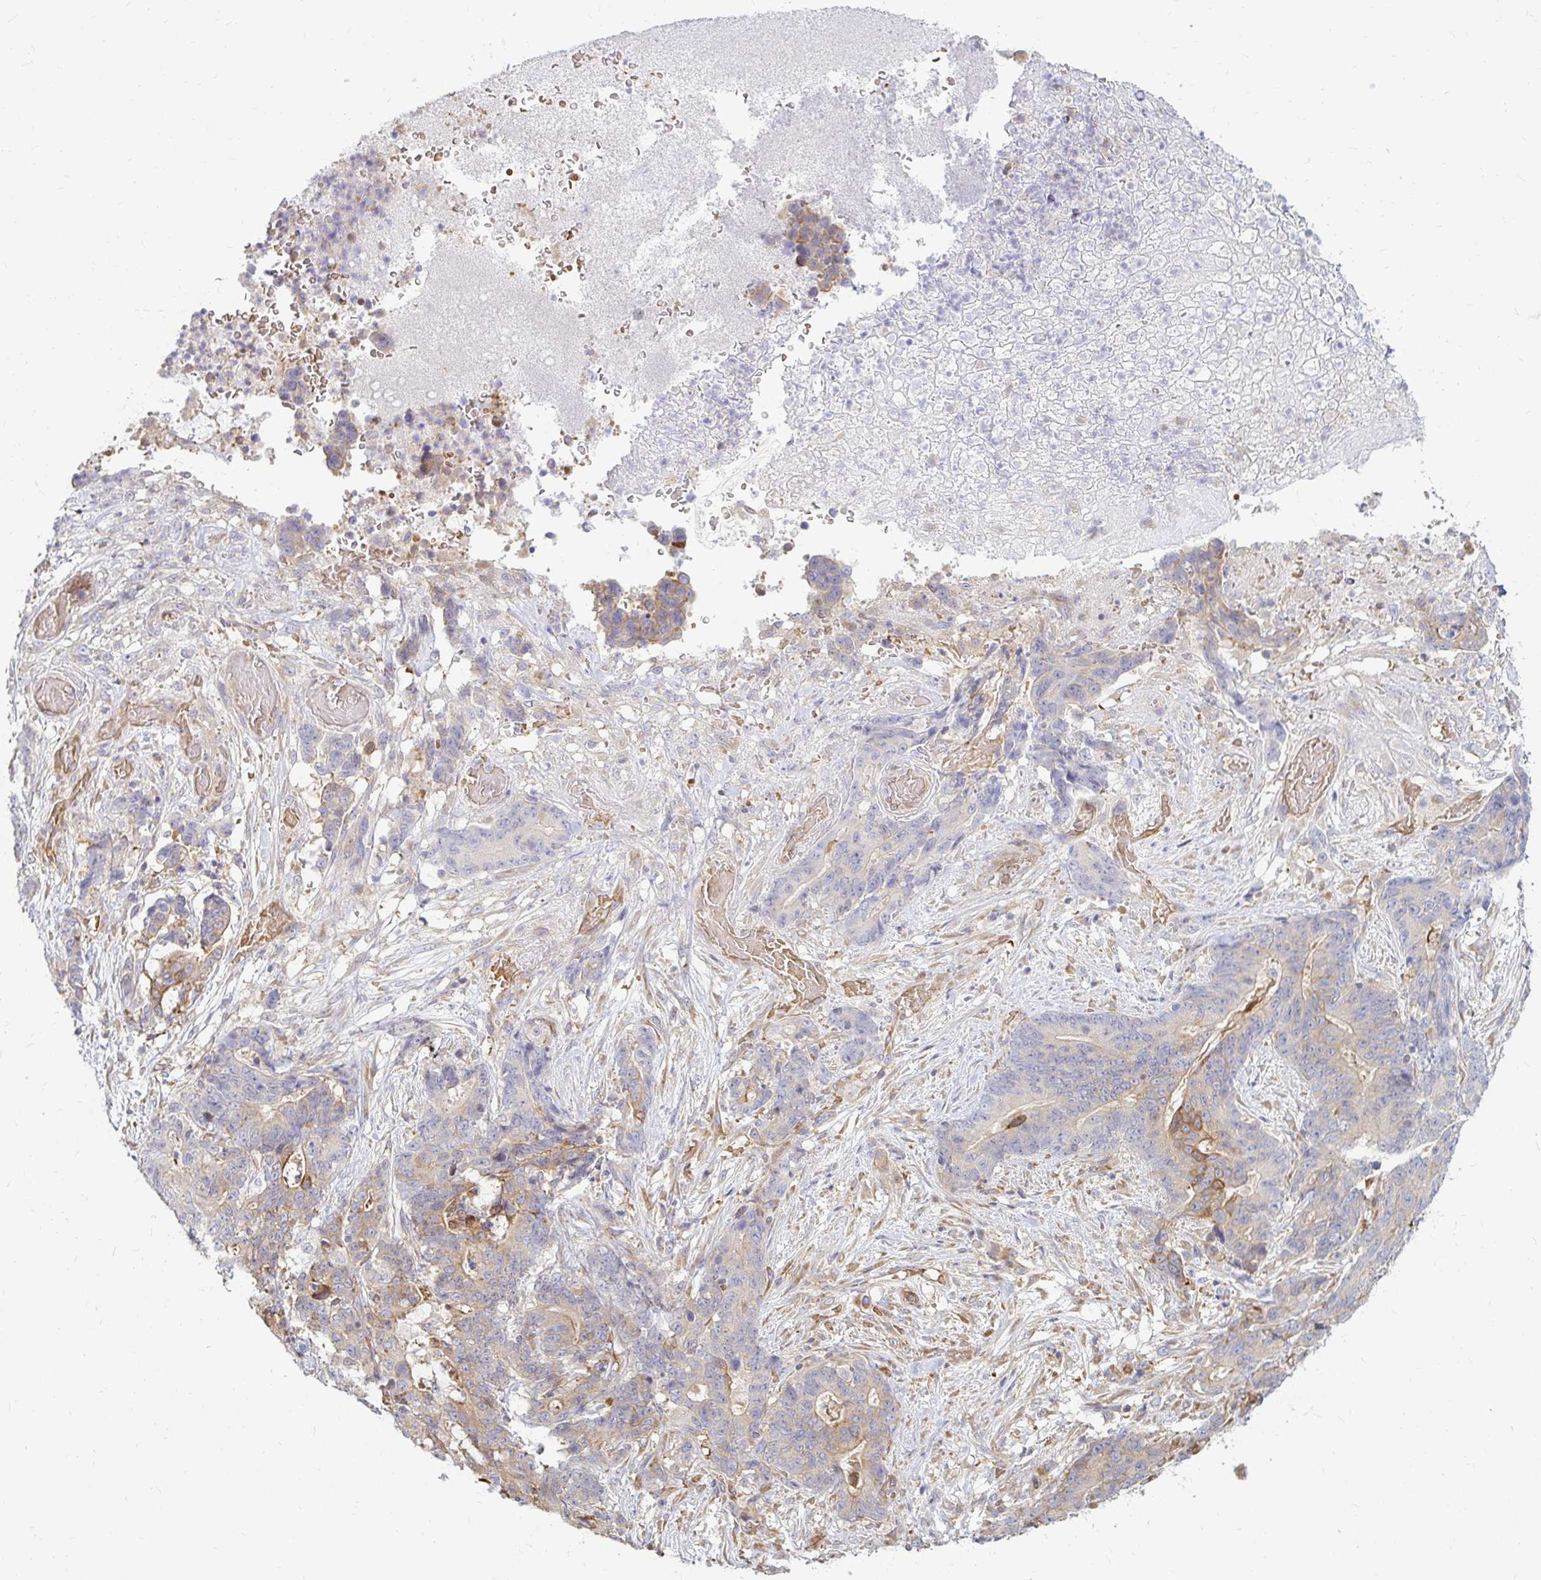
{"staining": {"intensity": "weak", "quantity": "<25%", "location": "cytoplasmic/membranous"}, "tissue": "stomach cancer", "cell_type": "Tumor cells", "image_type": "cancer", "snomed": [{"axis": "morphology", "description": "Normal tissue, NOS"}, {"axis": "morphology", "description": "Adenocarcinoma, NOS"}, {"axis": "topography", "description": "Stomach"}], "caption": "Immunohistochemistry (IHC) micrograph of neoplastic tissue: adenocarcinoma (stomach) stained with DAB (3,3'-diaminobenzidine) shows no significant protein expression in tumor cells.", "gene": "CAST", "patient": {"sex": "female", "age": 64}}